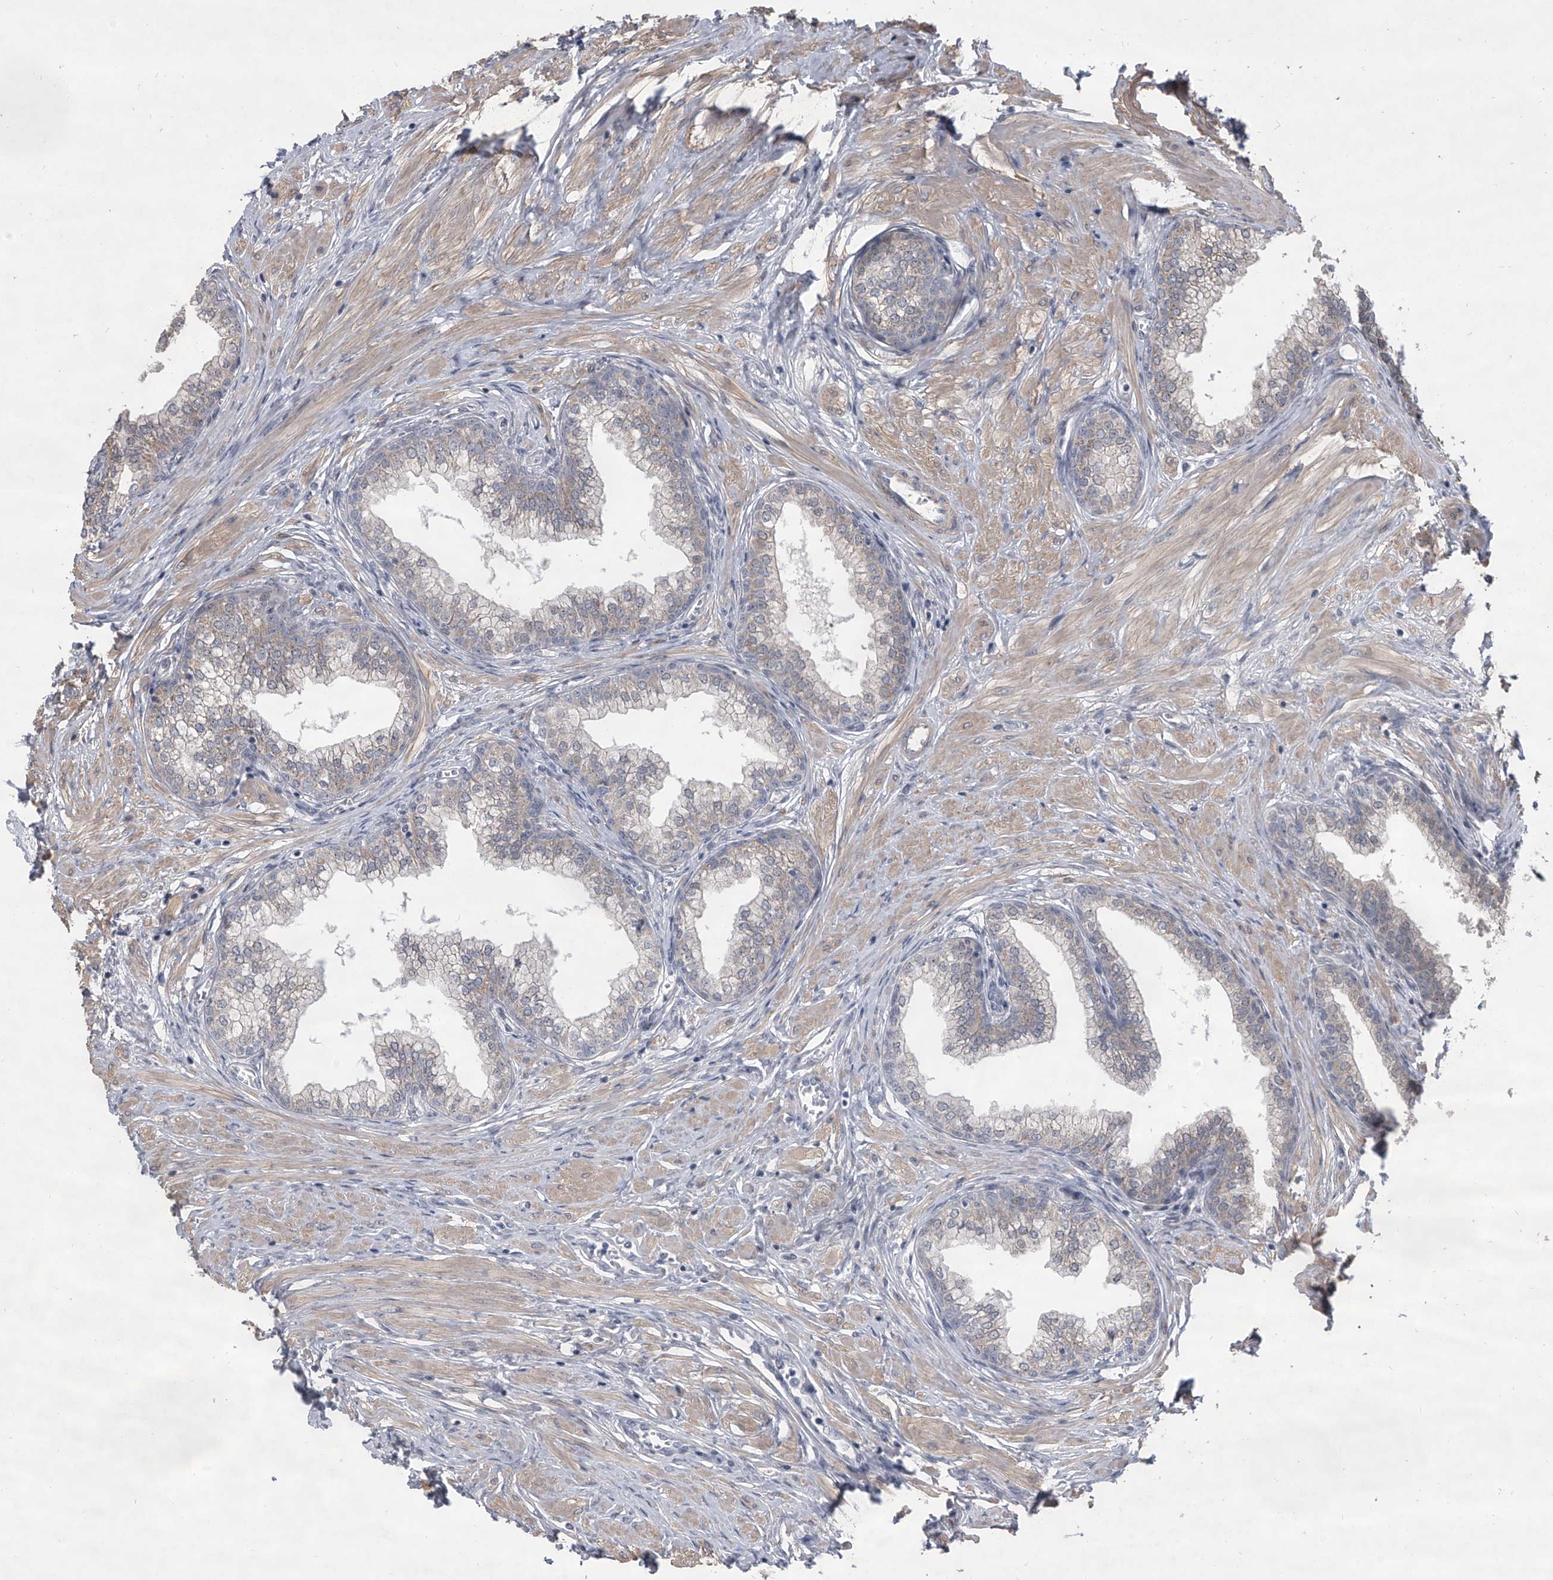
{"staining": {"intensity": "weak", "quantity": "<25%", "location": "cytoplasmic/membranous"}, "tissue": "prostate", "cell_type": "Glandular cells", "image_type": "normal", "snomed": [{"axis": "morphology", "description": "Normal tissue, NOS"}, {"axis": "morphology", "description": "Urothelial carcinoma, Low grade"}, {"axis": "topography", "description": "Urinary bladder"}, {"axis": "topography", "description": "Prostate"}], "caption": "Immunohistochemistry micrograph of normal prostate stained for a protein (brown), which shows no staining in glandular cells.", "gene": "HEATR6", "patient": {"sex": "male", "age": 60}}